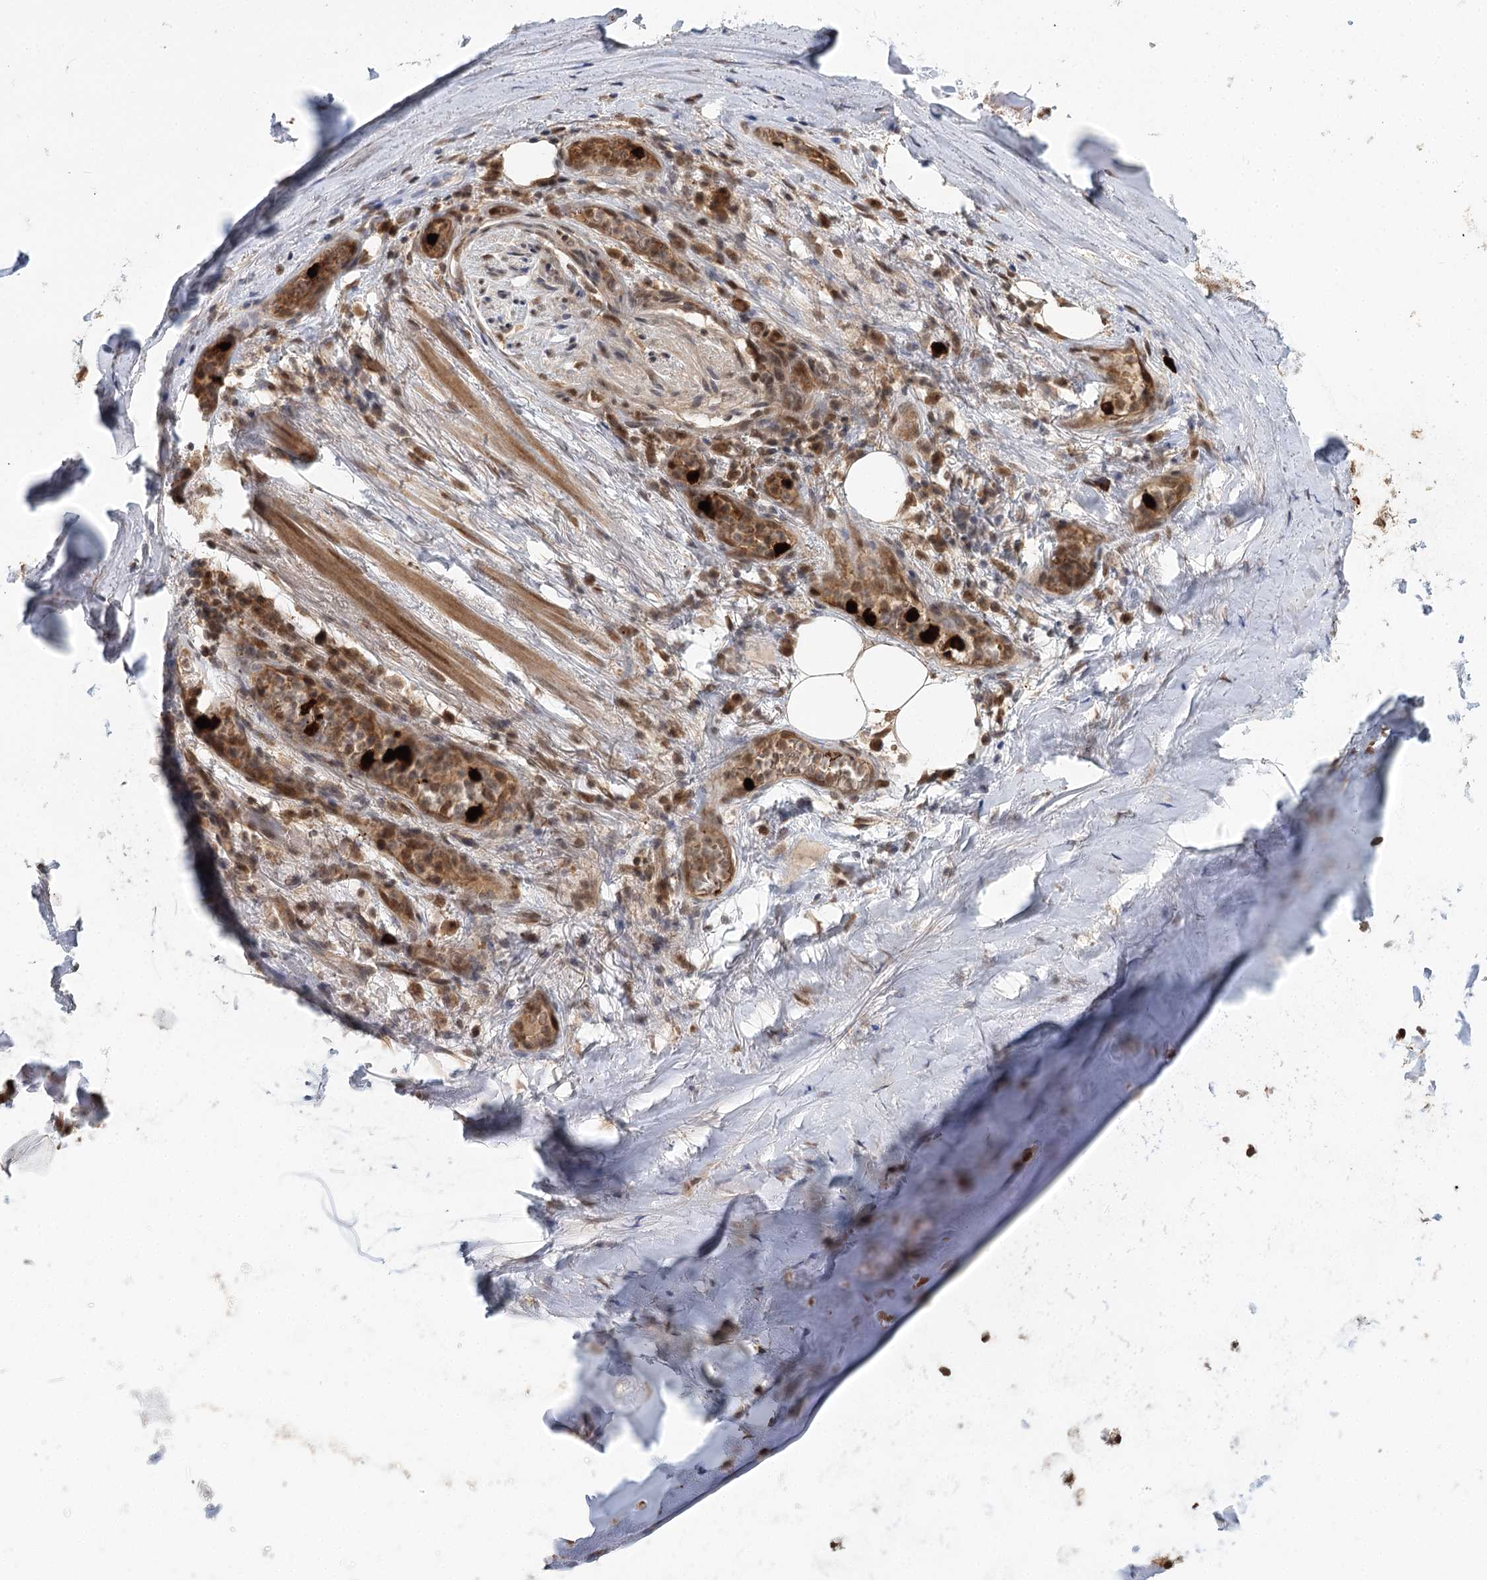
{"staining": {"intensity": "moderate", "quantity": ">75%", "location": "cytoplasmic/membranous,nuclear"}, "tissue": "adipose tissue", "cell_type": "Adipocytes", "image_type": "normal", "snomed": [{"axis": "morphology", "description": "Normal tissue, NOS"}, {"axis": "topography", "description": "Lymph node"}, {"axis": "topography", "description": "Cartilage tissue"}, {"axis": "topography", "description": "Bronchus"}], "caption": "A medium amount of moderate cytoplasmic/membranous,nuclear expression is identified in approximately >75% of adipocytes in unremarkable adipose tissue.", "gene": "N6AMT1", "patient": {"sex": "male", "age": 63}}